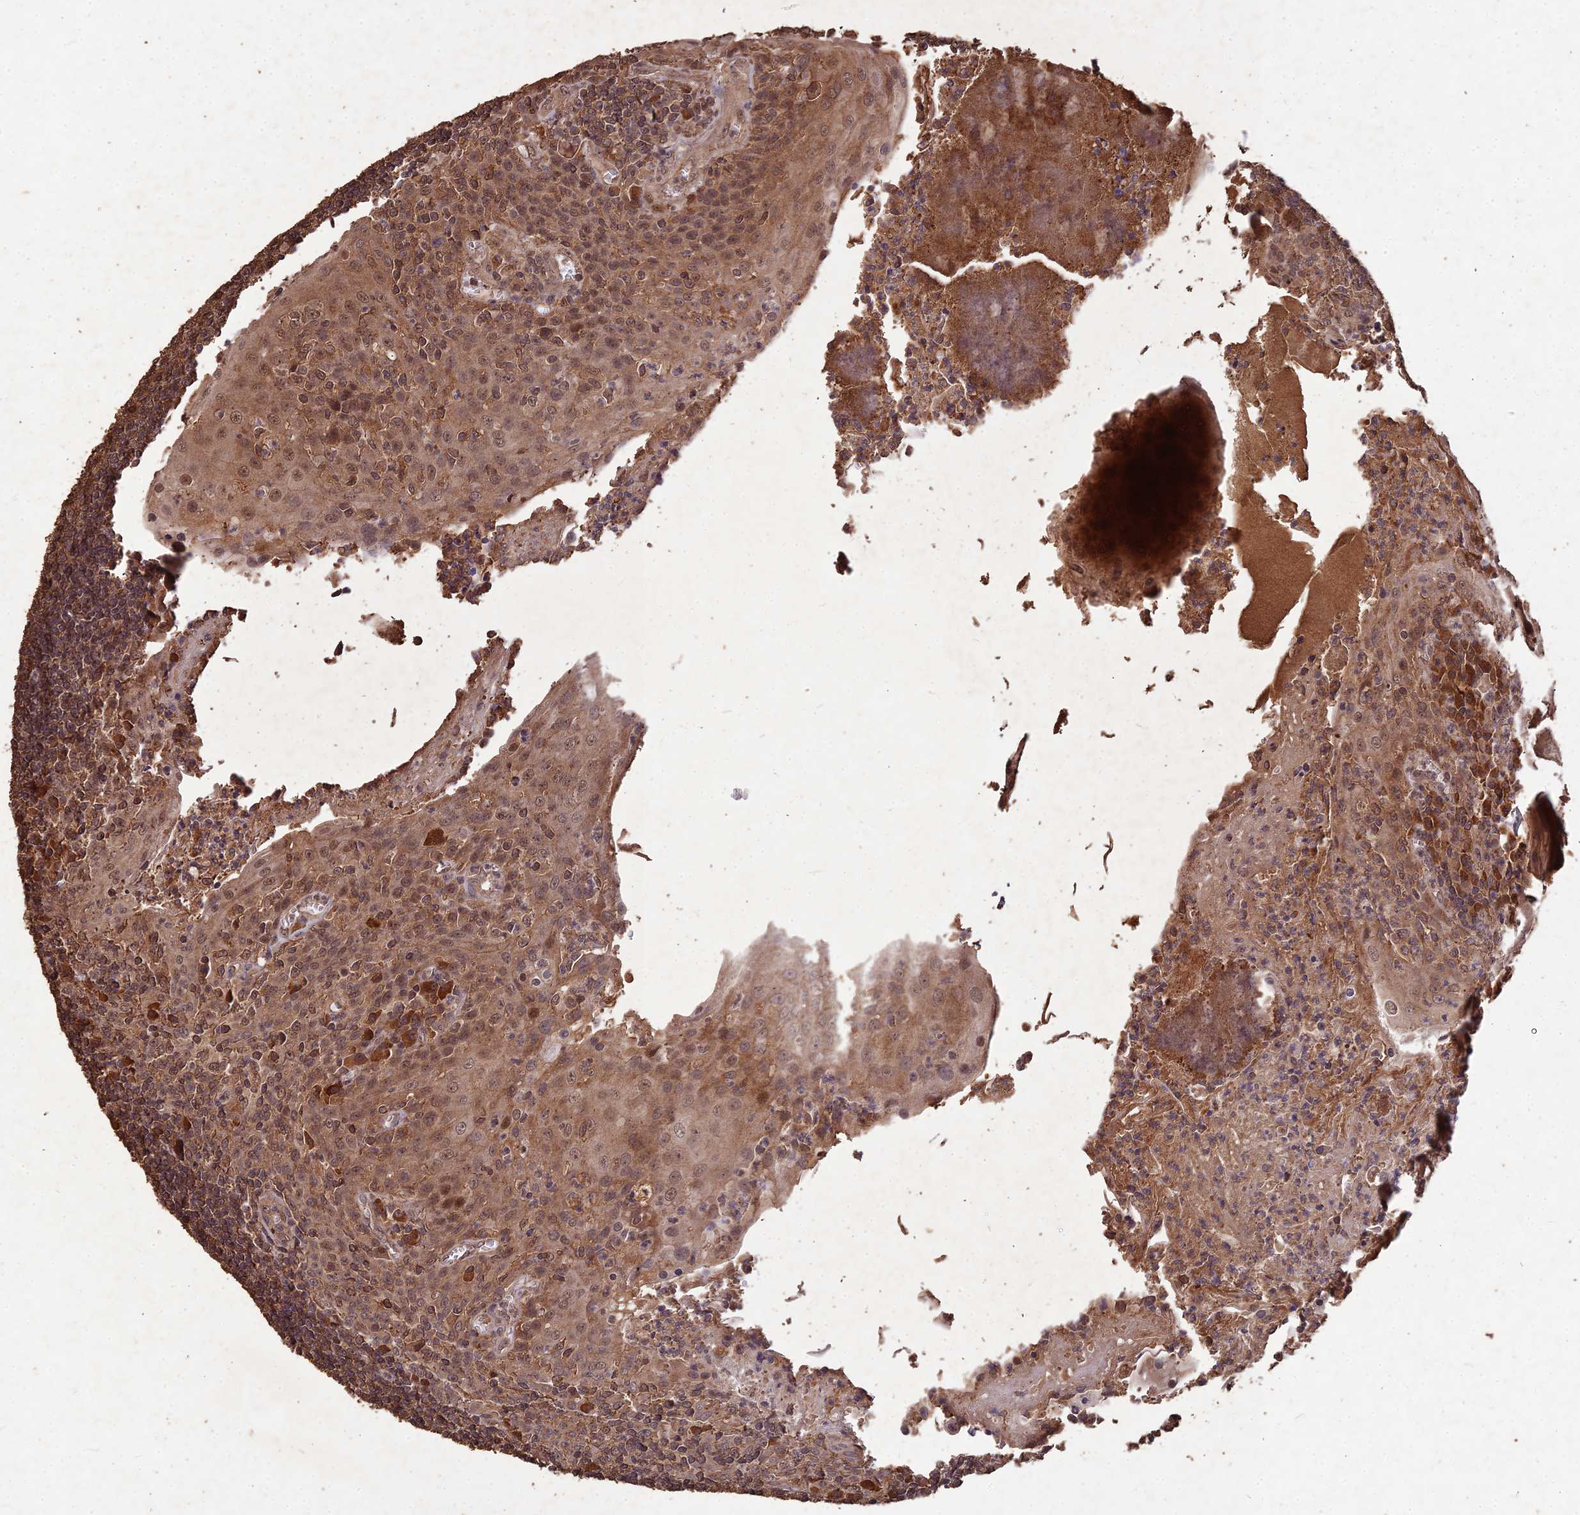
{"staining": {"intensity": "moderate", "quantity": "<25%", "location": "cytoplasmic/membranous"}, "tissue": "tonsil", "cell_type": "Germinal center cells", "image_type": "normal", "snomed": [{"axis": "morphology", "description": "Normal tissue, NOS"}, {"axis": "topography", "description": "Tonsil"}], "caption": "Immunohistochemistry (IHC) (DAB) staining of unremarkable tonsil shows moderate cytoplasmic/membranous protein staining in about <25% of germinal center cells.", "gene": "SYMPK", "patient": {"sex": "male", "age": 27}}